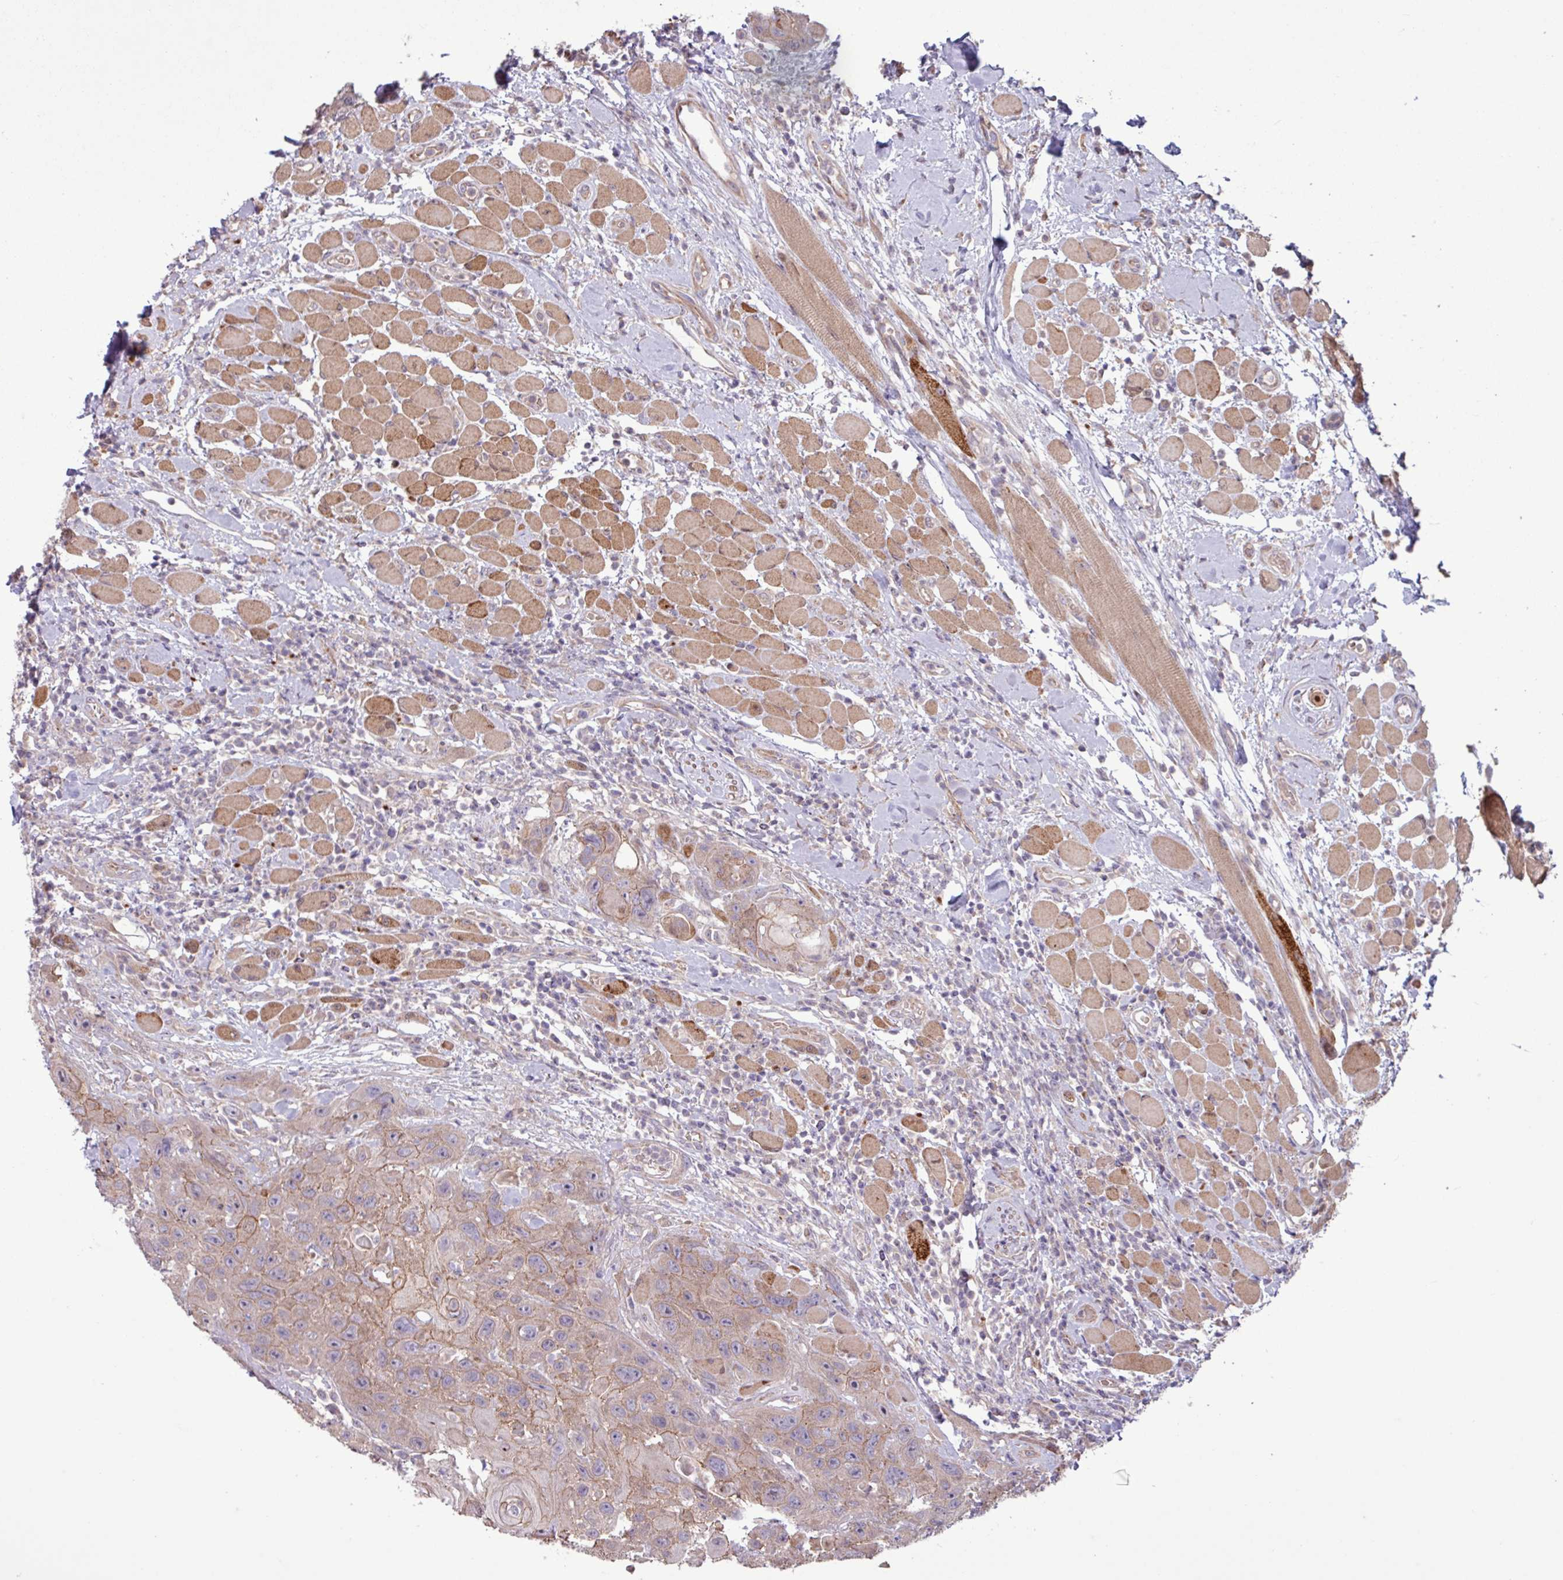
{"staining": {"intensity": "weak", "quantity": ">75%", "location": "cytoplasmic/membranous"}, "tissue": "head and neck cancer", "cell_type": "Tumor cells", "image_type": "cancer", "snomed": [{"axis": "morphology", "description": "Squamous cell carcinoma, NOS"}, {"axis": "topography", "description": "Head-Neck"}], "caption": "A brown stain labels weak cytoplasmic/membranous staining of a protein in head and neck cancer (squamous cell carcinoma) tumor cells.", "gene": "PDPR", "patient": {"sex": "female", "age": 59}}